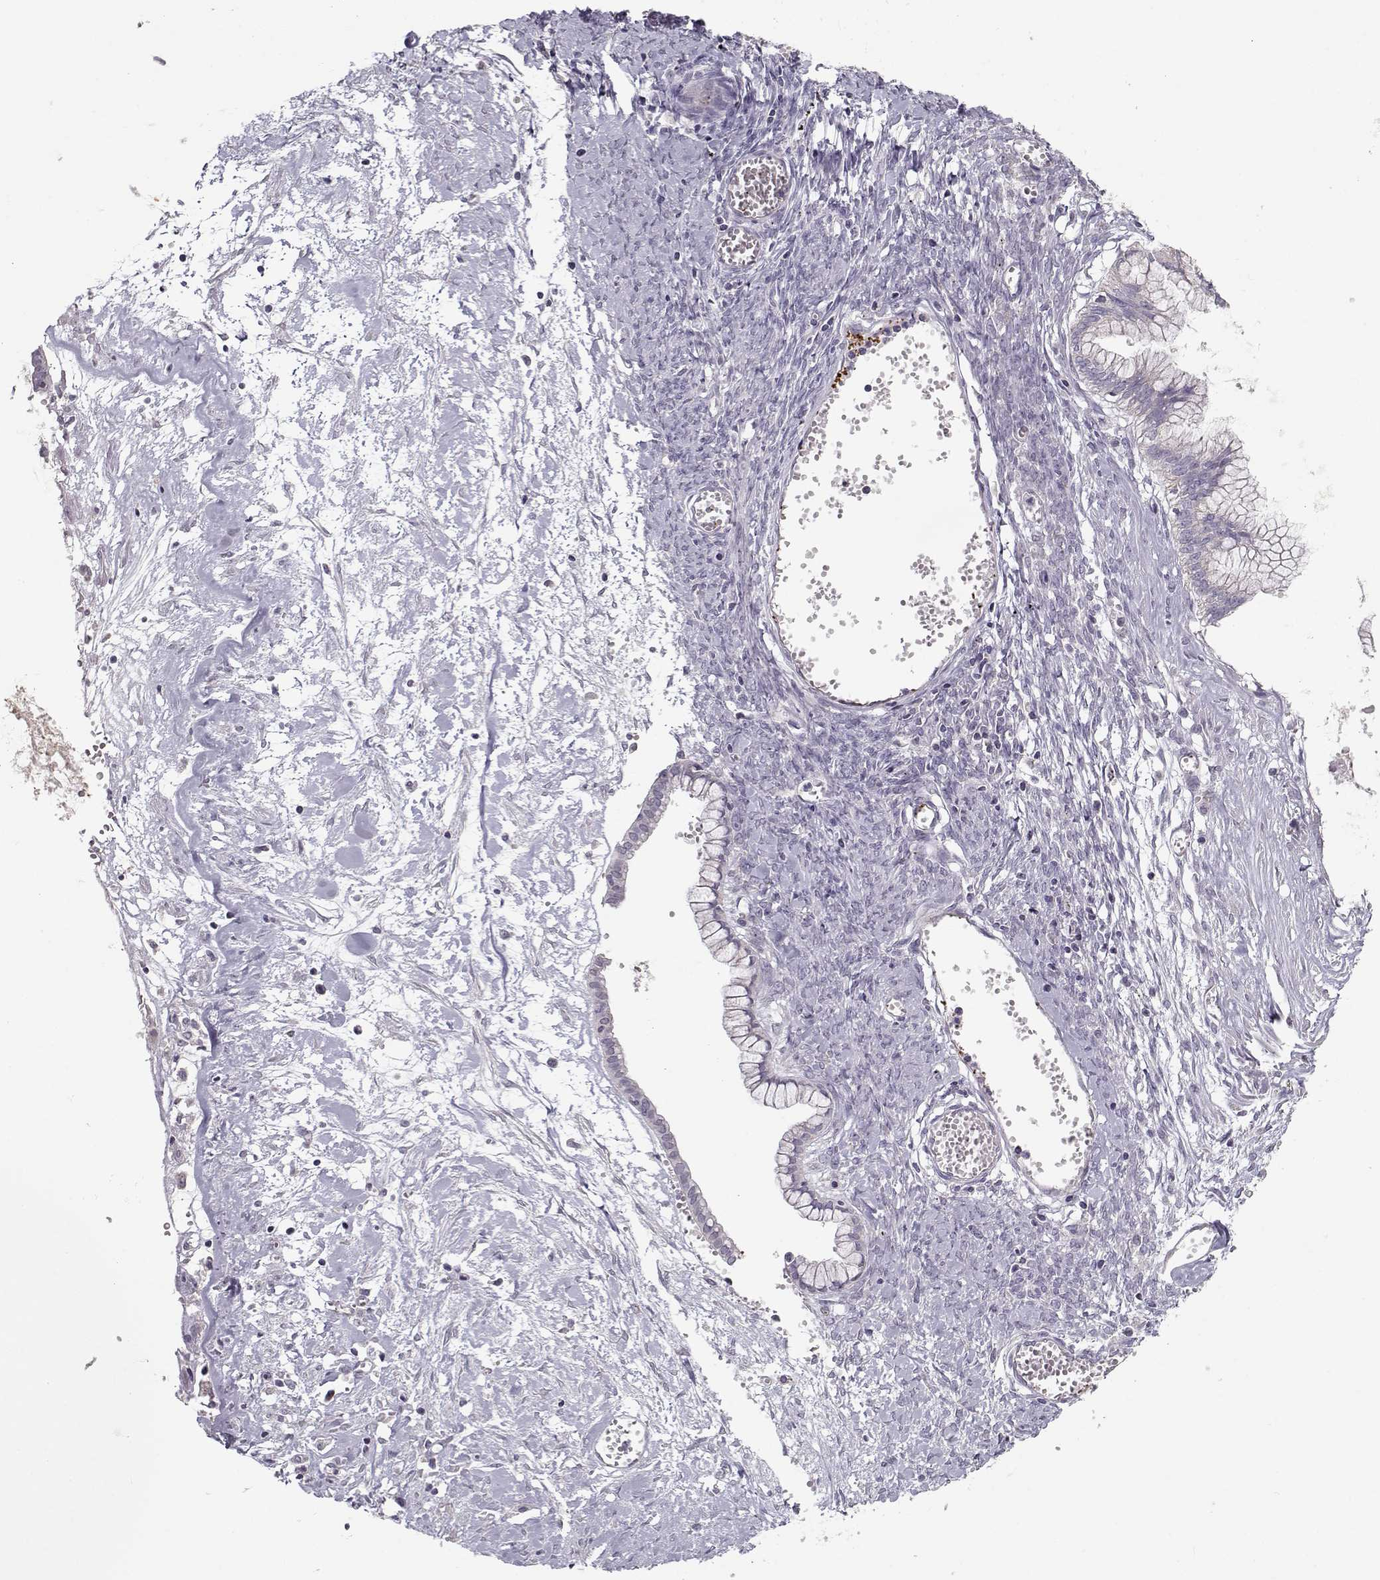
{"staining": {"intensity": "negative", "quantity": "none", "location": "none"}, "tissue": "ovarian cancer", "cell_type": "Tumor cells", "image_type": "cancer", "snomed": [{"axis": "morphology", "description": "Cystadenocarcinoma, mucinous, NOS"}, {"axis": "topography", "description": "Ovary"}], "caption": "Immunohistochemical staining of mucinous cystadenocarcinoma (ovarian) displays no significant expression in tumor cells.", "gene": "KLF17", "patient": {"sex": "female", "age": 67}}